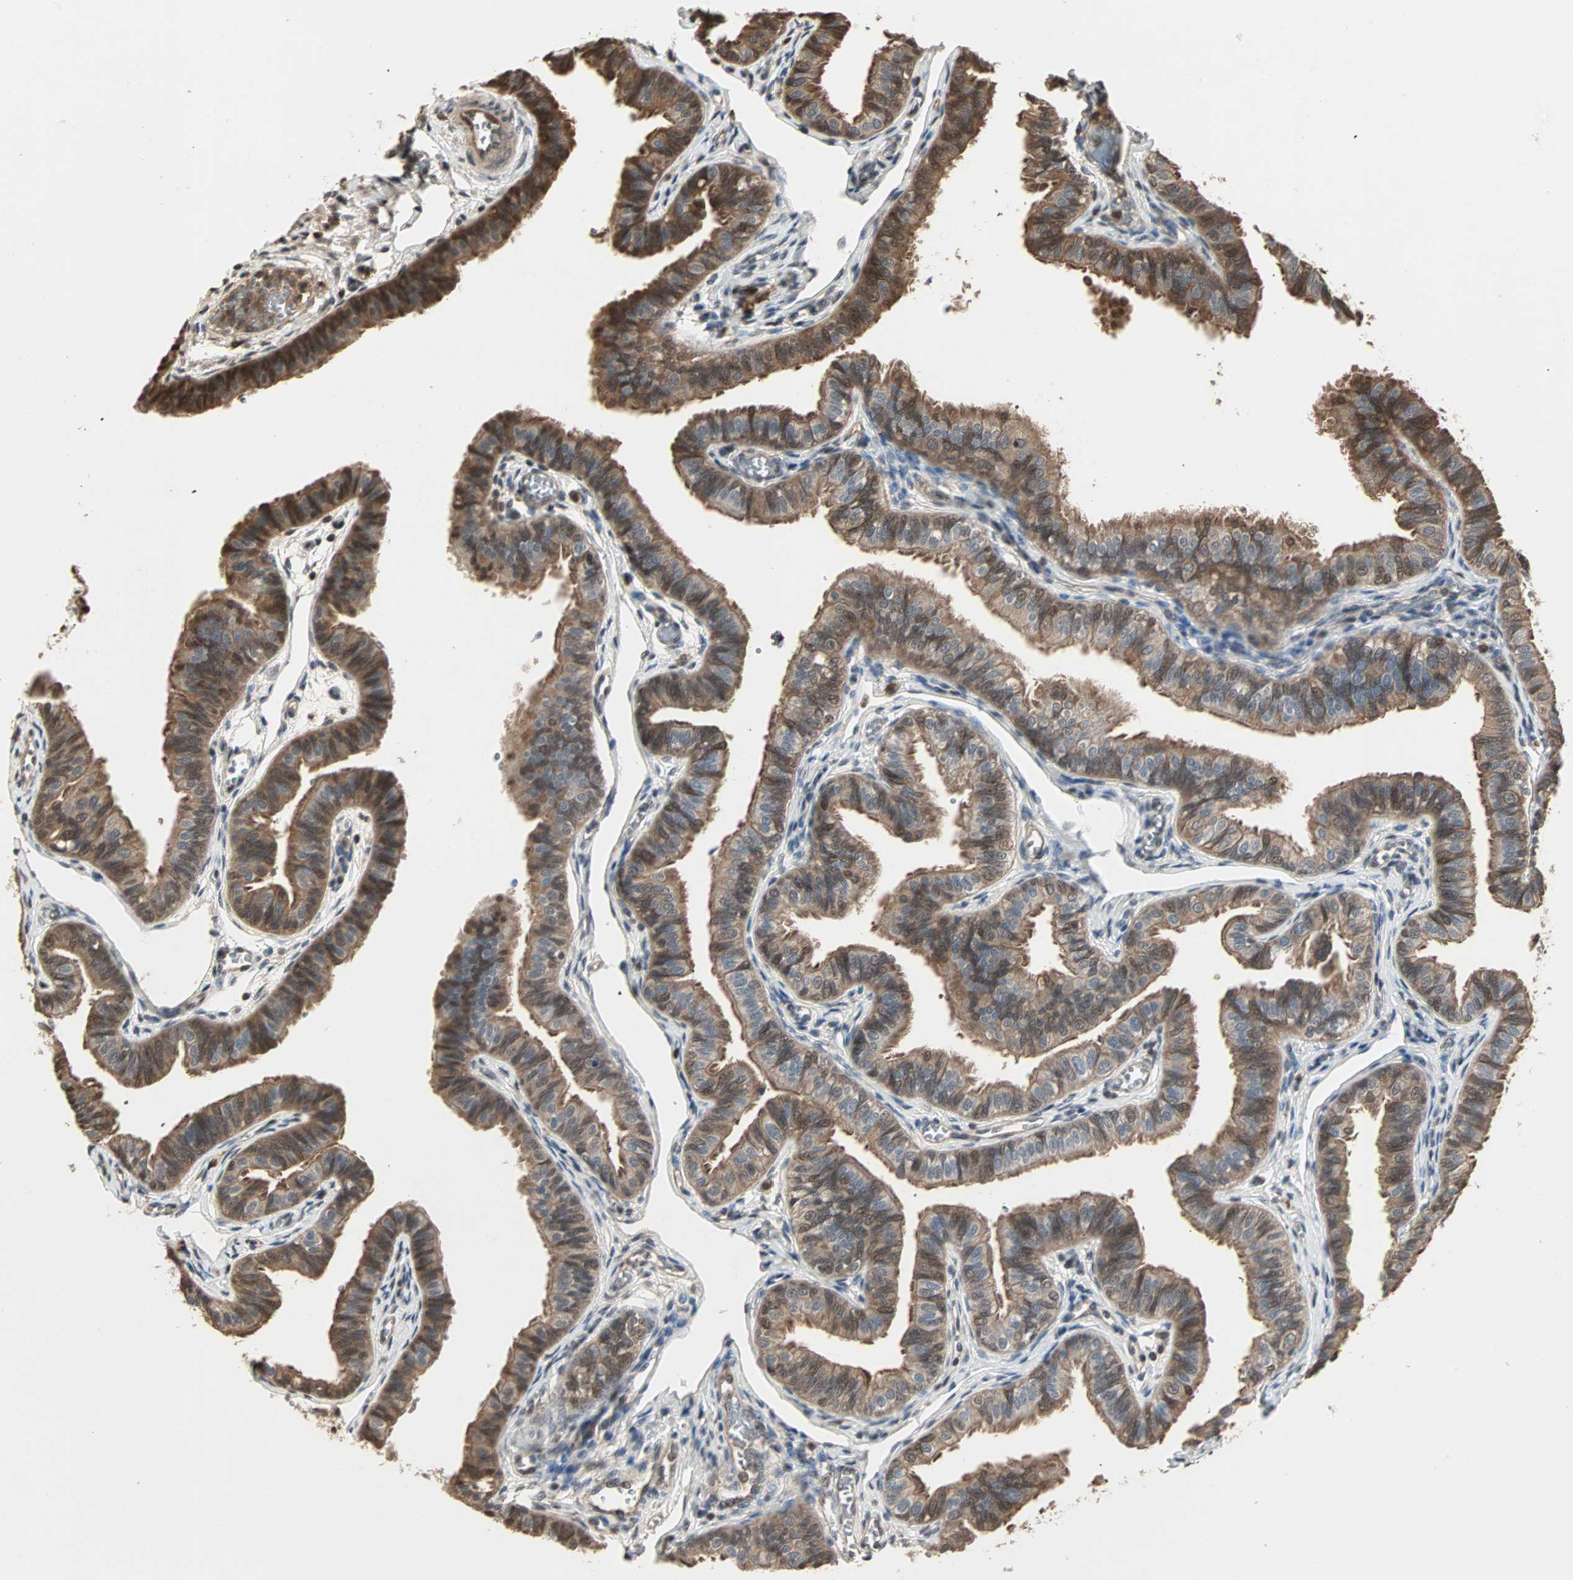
{"staining": {"intensity": "moderate", "quantity": ">75%", "location": "cytoplasmic/membranous,nuclear"}, "tissue": "fallopian tube", "cell_type": "Glandular cells", "image_type": "normal", "snomed": [{"axis": "morphology", "description": "Normal tissue, NOS"}, {"axis": "morphology", "description": "Dermoid, NOS"}, {"axis": "topography", "description": "Fallopian tube"}], "caption": "Immunohistochemistry (IHC) of normal fallopian tube reveals medium levels of moderate cytoplasmic/membranous,nuclear staining in about >75% of glandular cells.", "gene": "DRG2", "patient": {"sex": "female", "age": 33}}